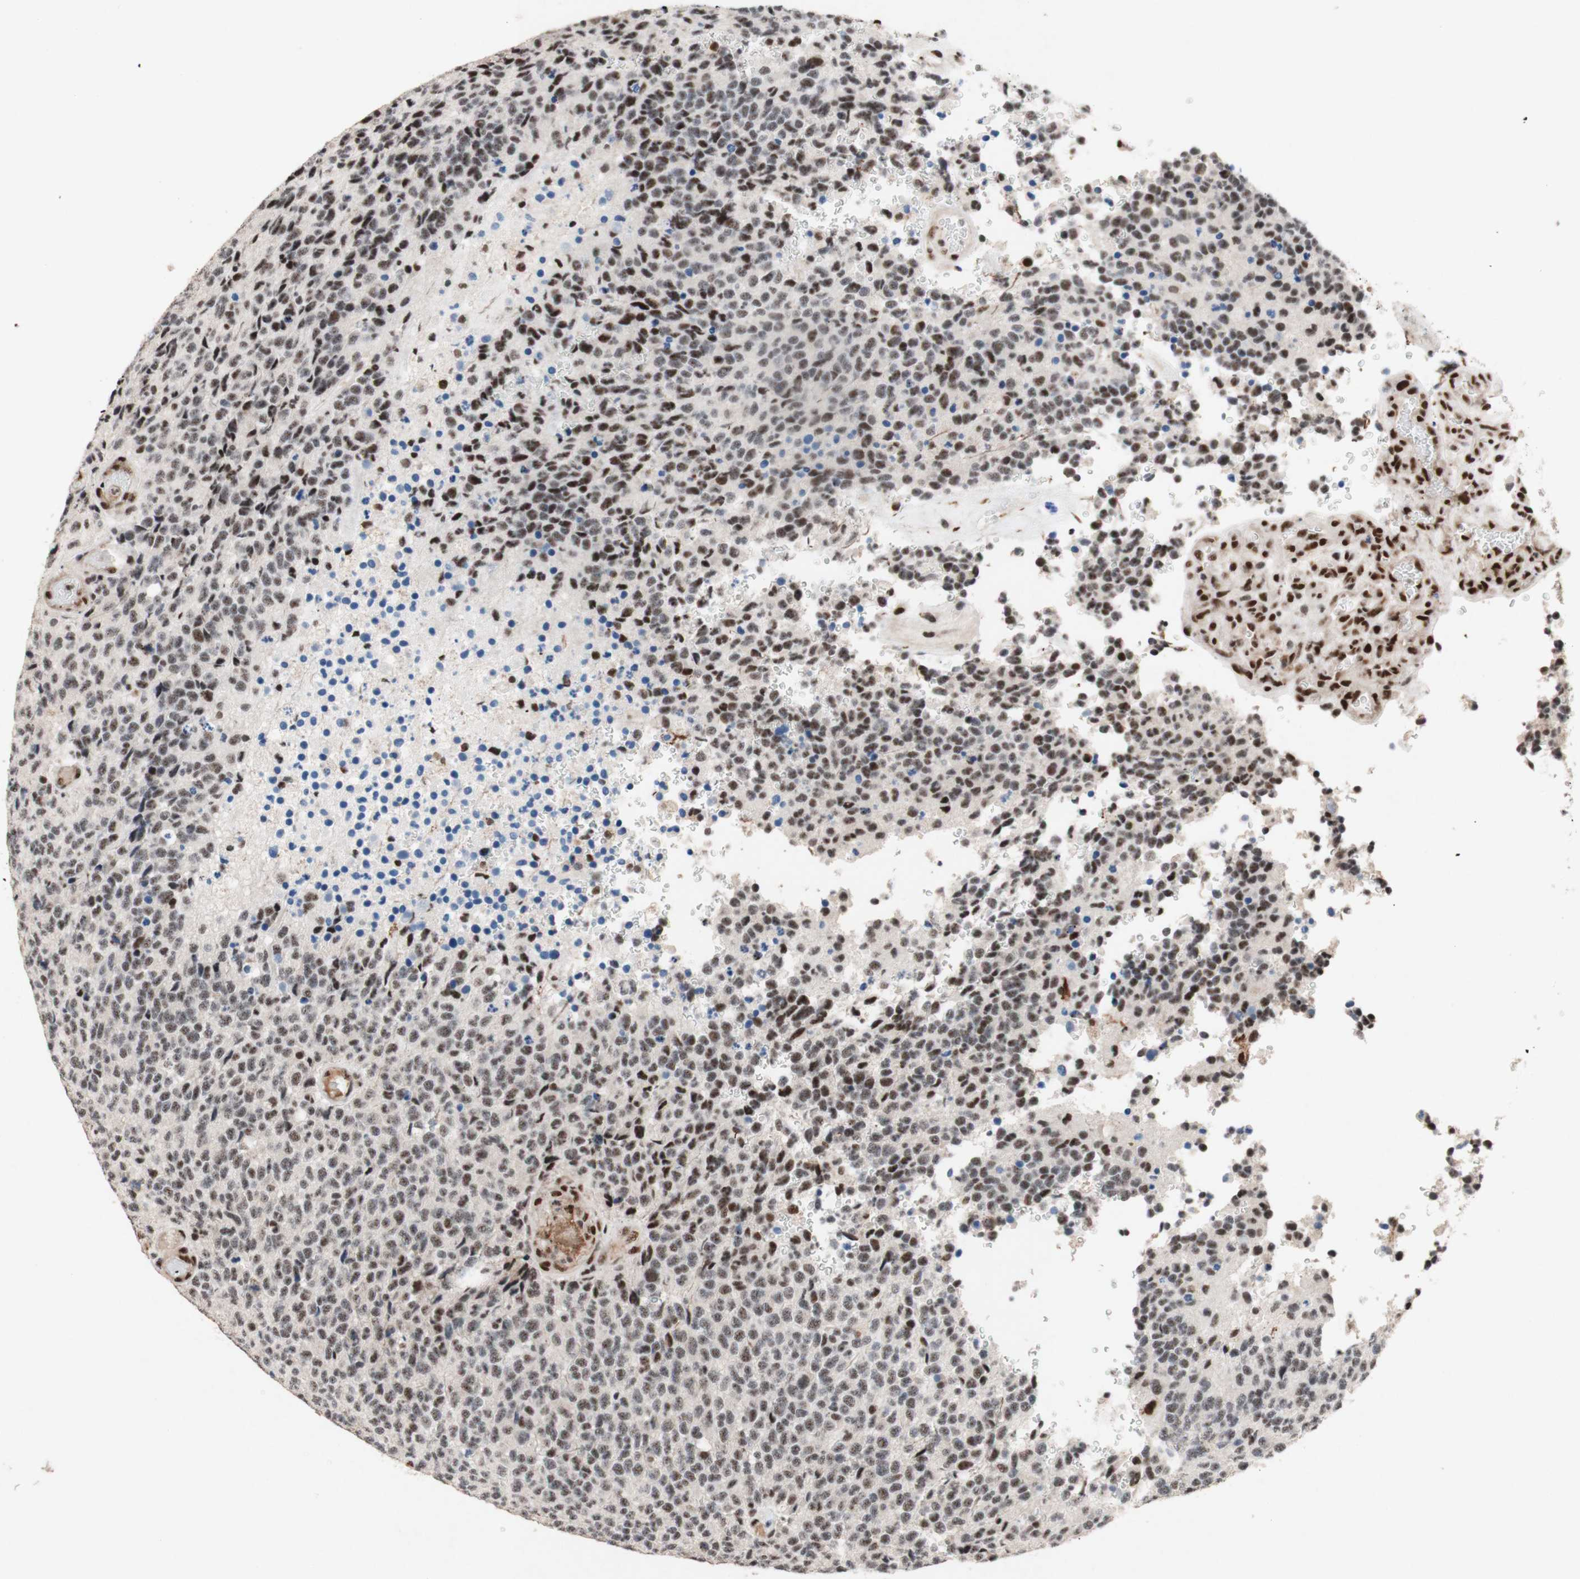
{"staining": {"intensity": "moderate", "quantity": ">75%", "location": "nuclear"}, "tissue": "glioma", "cell_type": "Tumor cells", "image_type": "cancer", "snomed": [{"axis": "morphology", "description": "Glioma, malignant, High grade"}, {"axis": "topography", "description": "pancreas cauda"}], "caption": "Moderate nuclear protein expression is identified in approximately >75% of tumor cells in malignant glioma (high-grade).", "gene": "TLE1", "patient": {"sex": "male", "age": 60}}